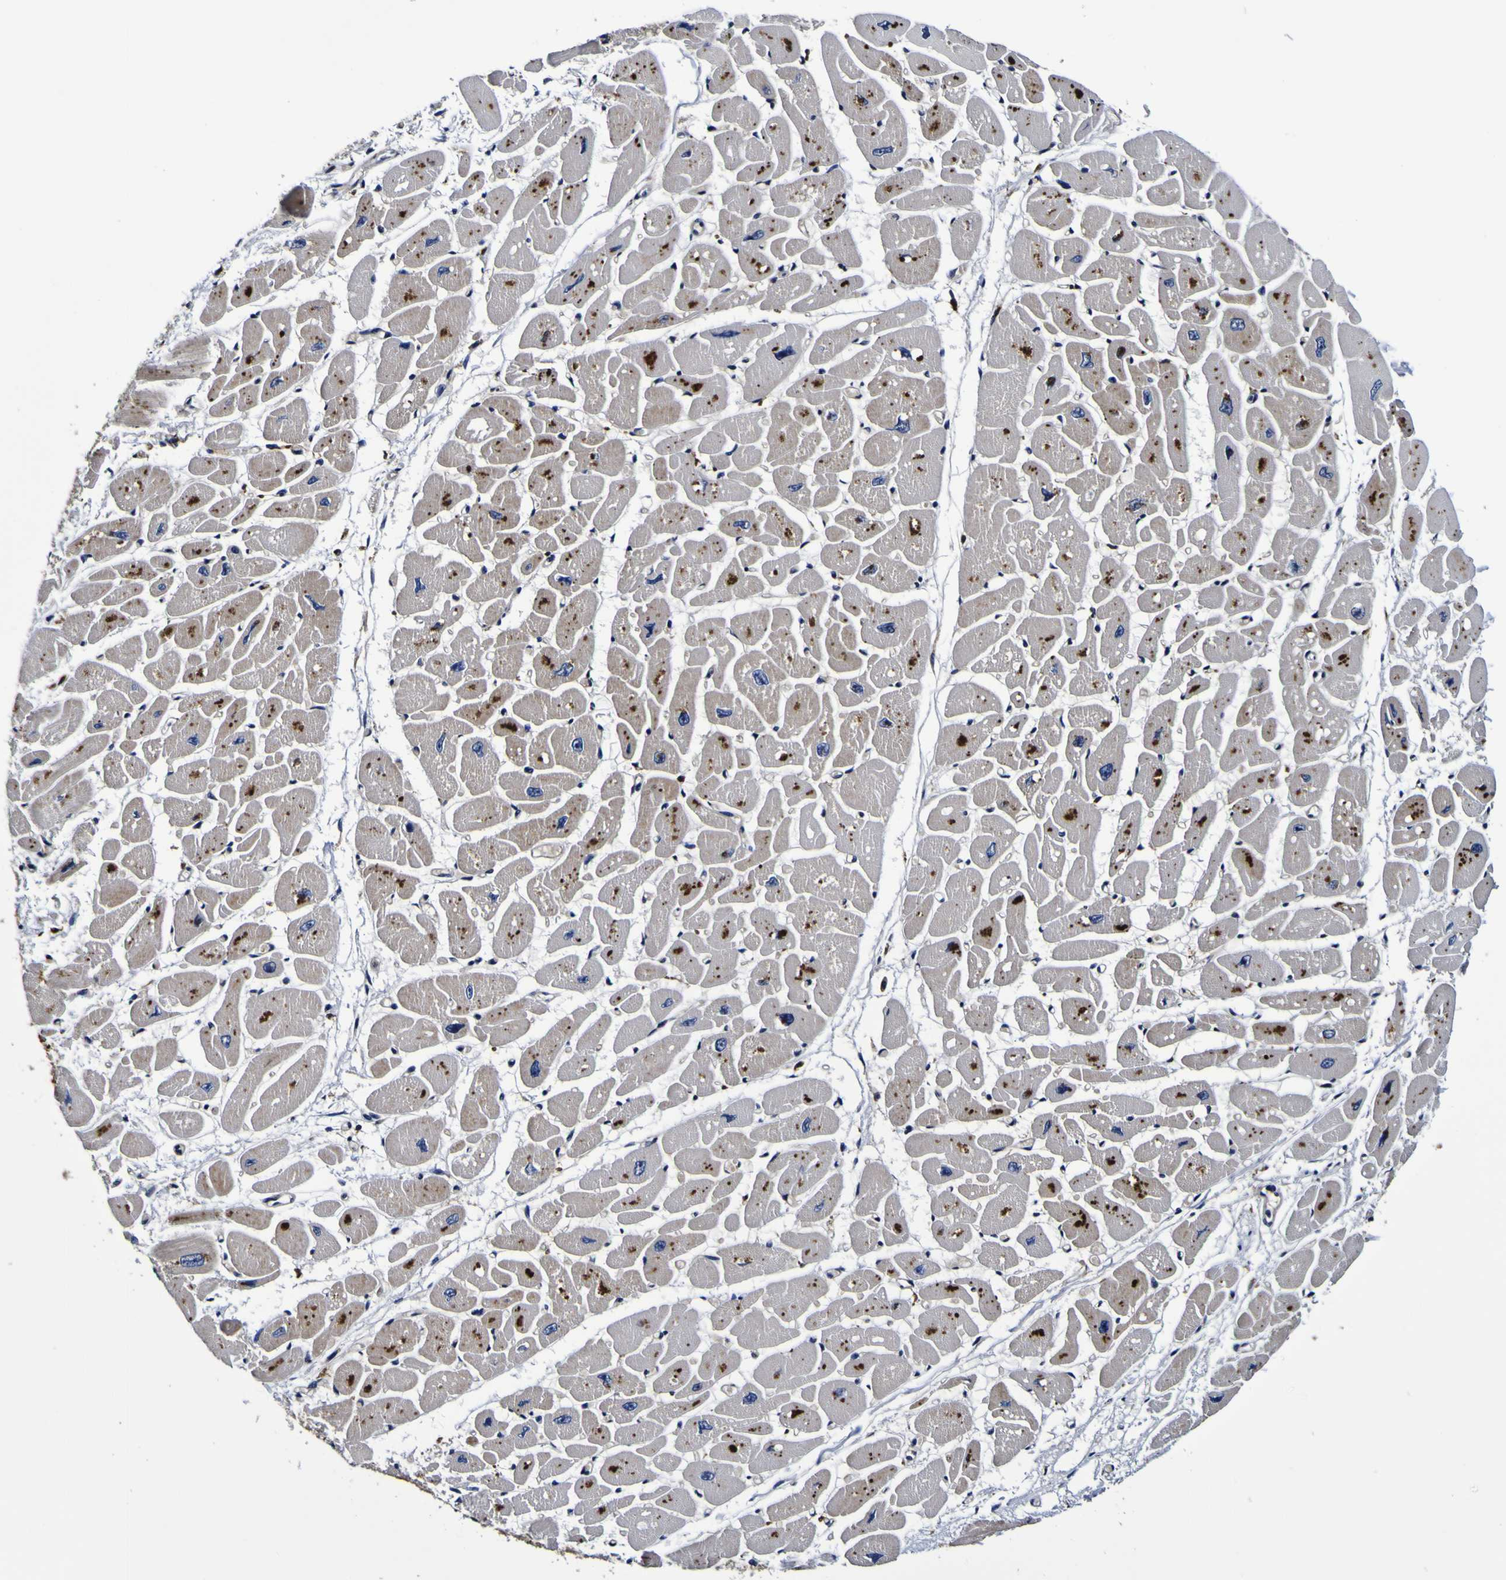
{"staining": {"intensity": "strong", "quantity": "<25%", "location": "cytoplasmic/membranous"}, "tissue": "heart muscle", "cell_type": "Cardiomyocytes", "image_type": "normal", "snomed": [{"axis": "morphology", "description": "Normal tissue, NOS"}, {"axis": "topography", "description": "Heart"}], "caption": "Brown immunohistochemical staining in benign heart muscle displays strong cytoplasmic/membranous staining in about <25% of cardiomyocytes.", "gene": "GPX1", "patient": {"sex": "female", "age": 54}}